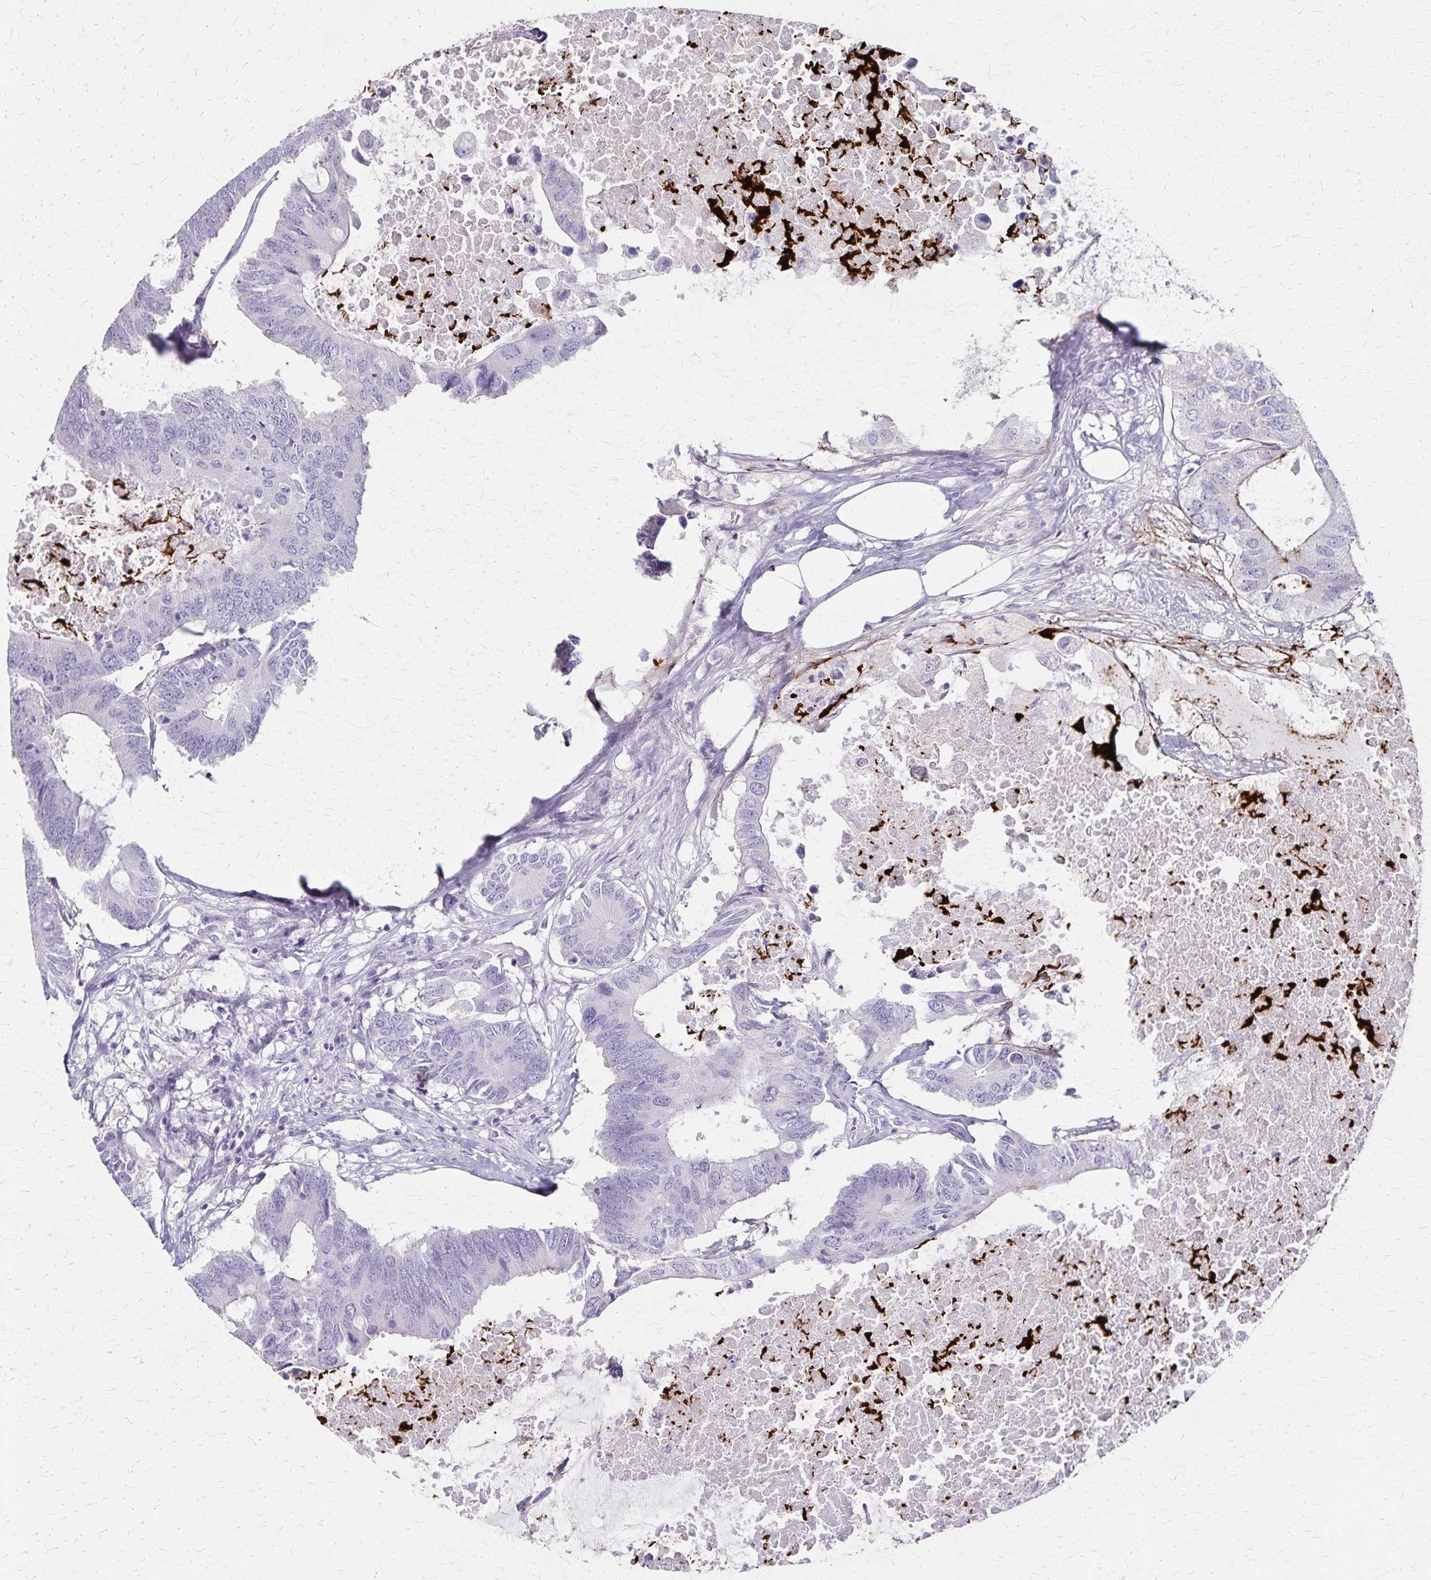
{"staining": {"intensity": "negative", "quantity": "none", "location": "none"}, "tissue": "colorectal cancer", "cell_type": "Tumor cells", "image_type": "cancer", "snomed": [{"axis": "morphology", "description": "Adenocarcinoma, NOS"}, {"axis": "topography", "description": "Colon"}], "caption": "The immunohistochemistry (IHC) micrograph has no significant staining in tumor cells of colorectal cancer (adenocarcinoma) tissue.", "gene": "RASL10B", "patient": {"sex": "male", "age": 71}}